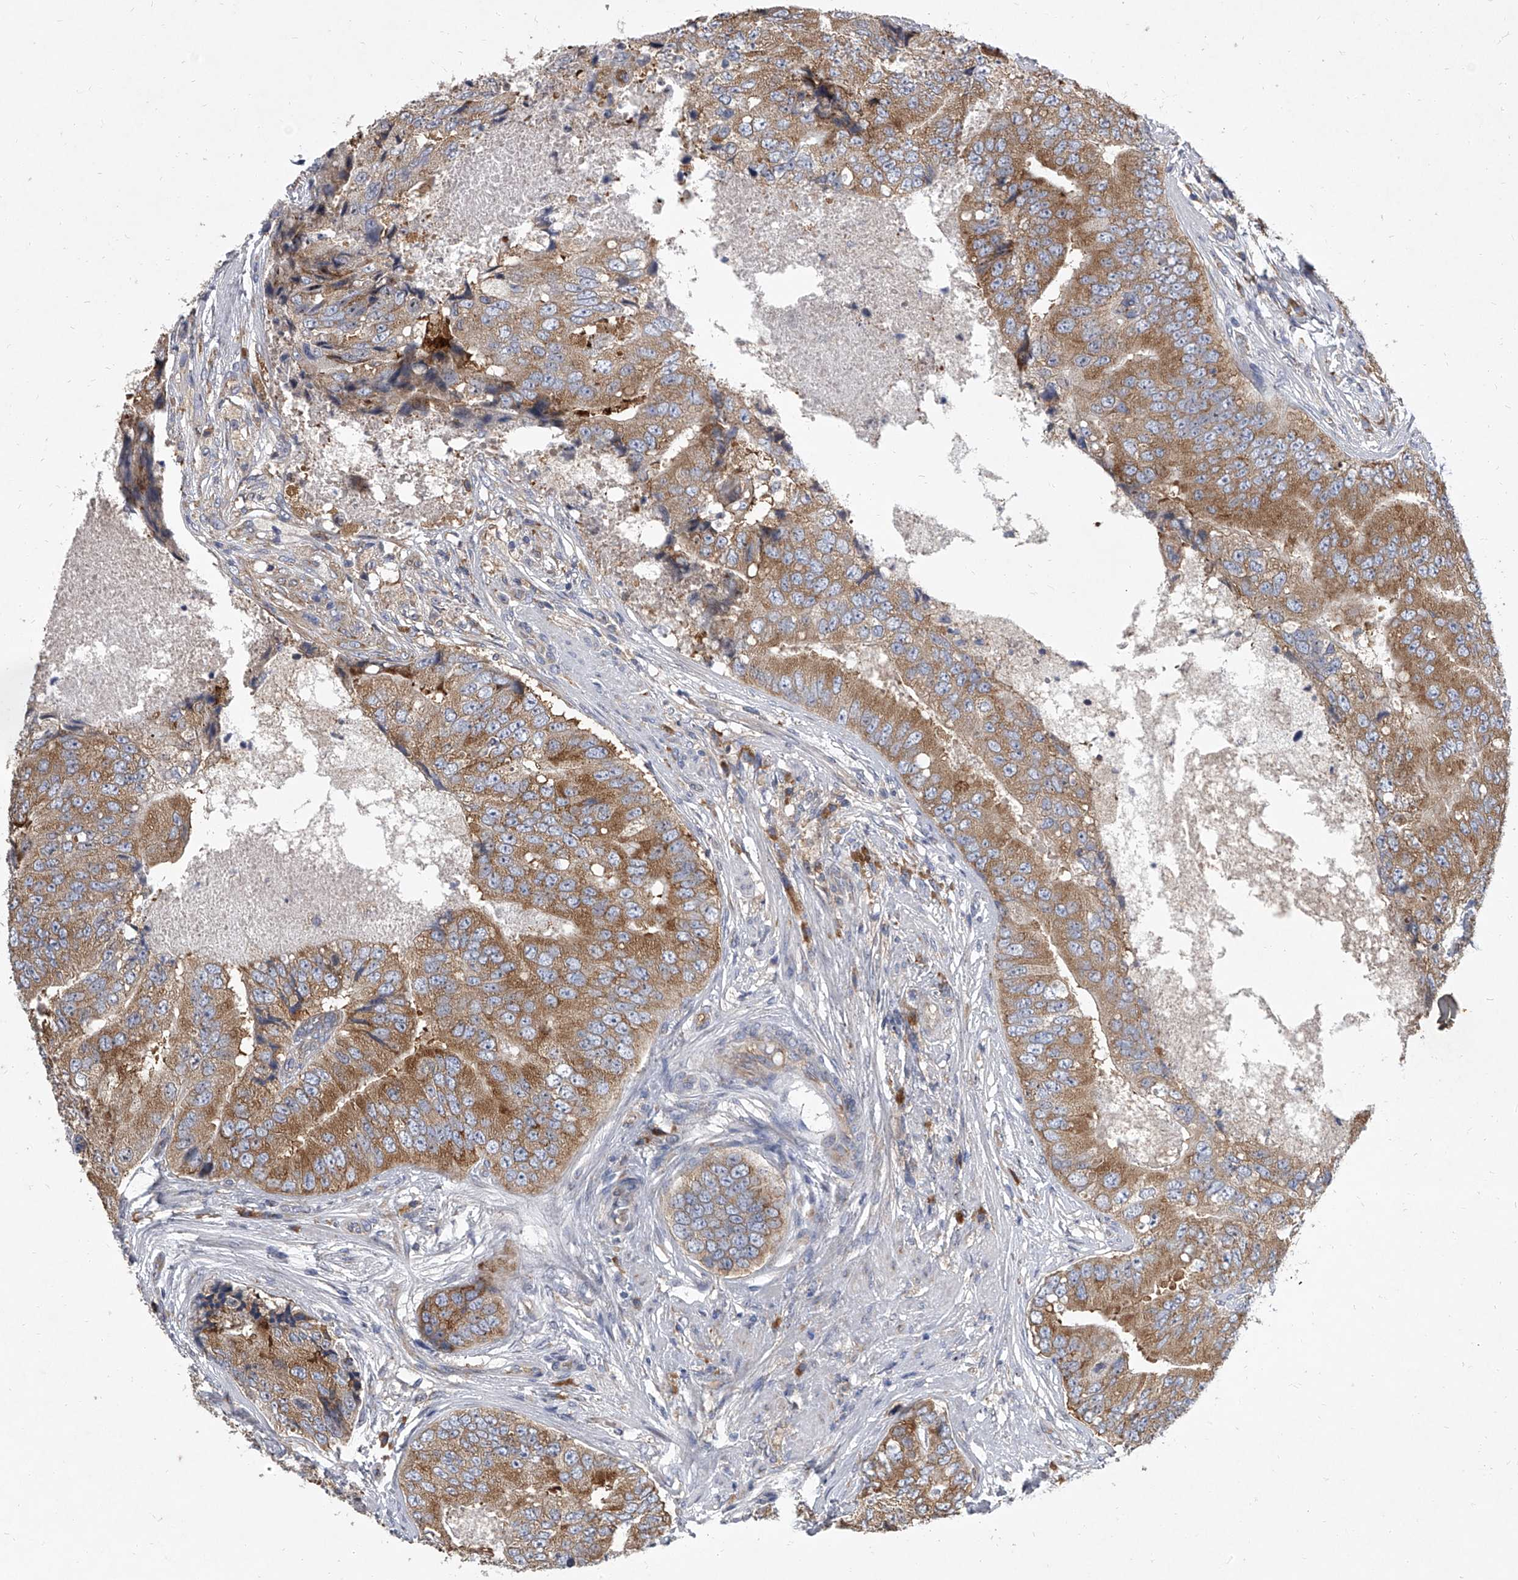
{"staining": {"intensity": "moderate", "quantity": ">75%", "location": "cytoplasmic/membranous"}, "tissue": "prostate cancer", "cell_type": "Tumor cells", "image_type": "cancer", "snomed": [{"axis": "morphology", "description": "Adenocarcinoma, High grade"}, {"axis": "topography", "description": "Prostate"}], "caption": "Tumor cells show medium levels of moderate cytoplasmic/membranous positivity in approximately >75% of cells in prostate cancer (high-grade adenocarcinoma).", "gene": "EIF2S2", "patient": {"sex": "male", "age": 70}}